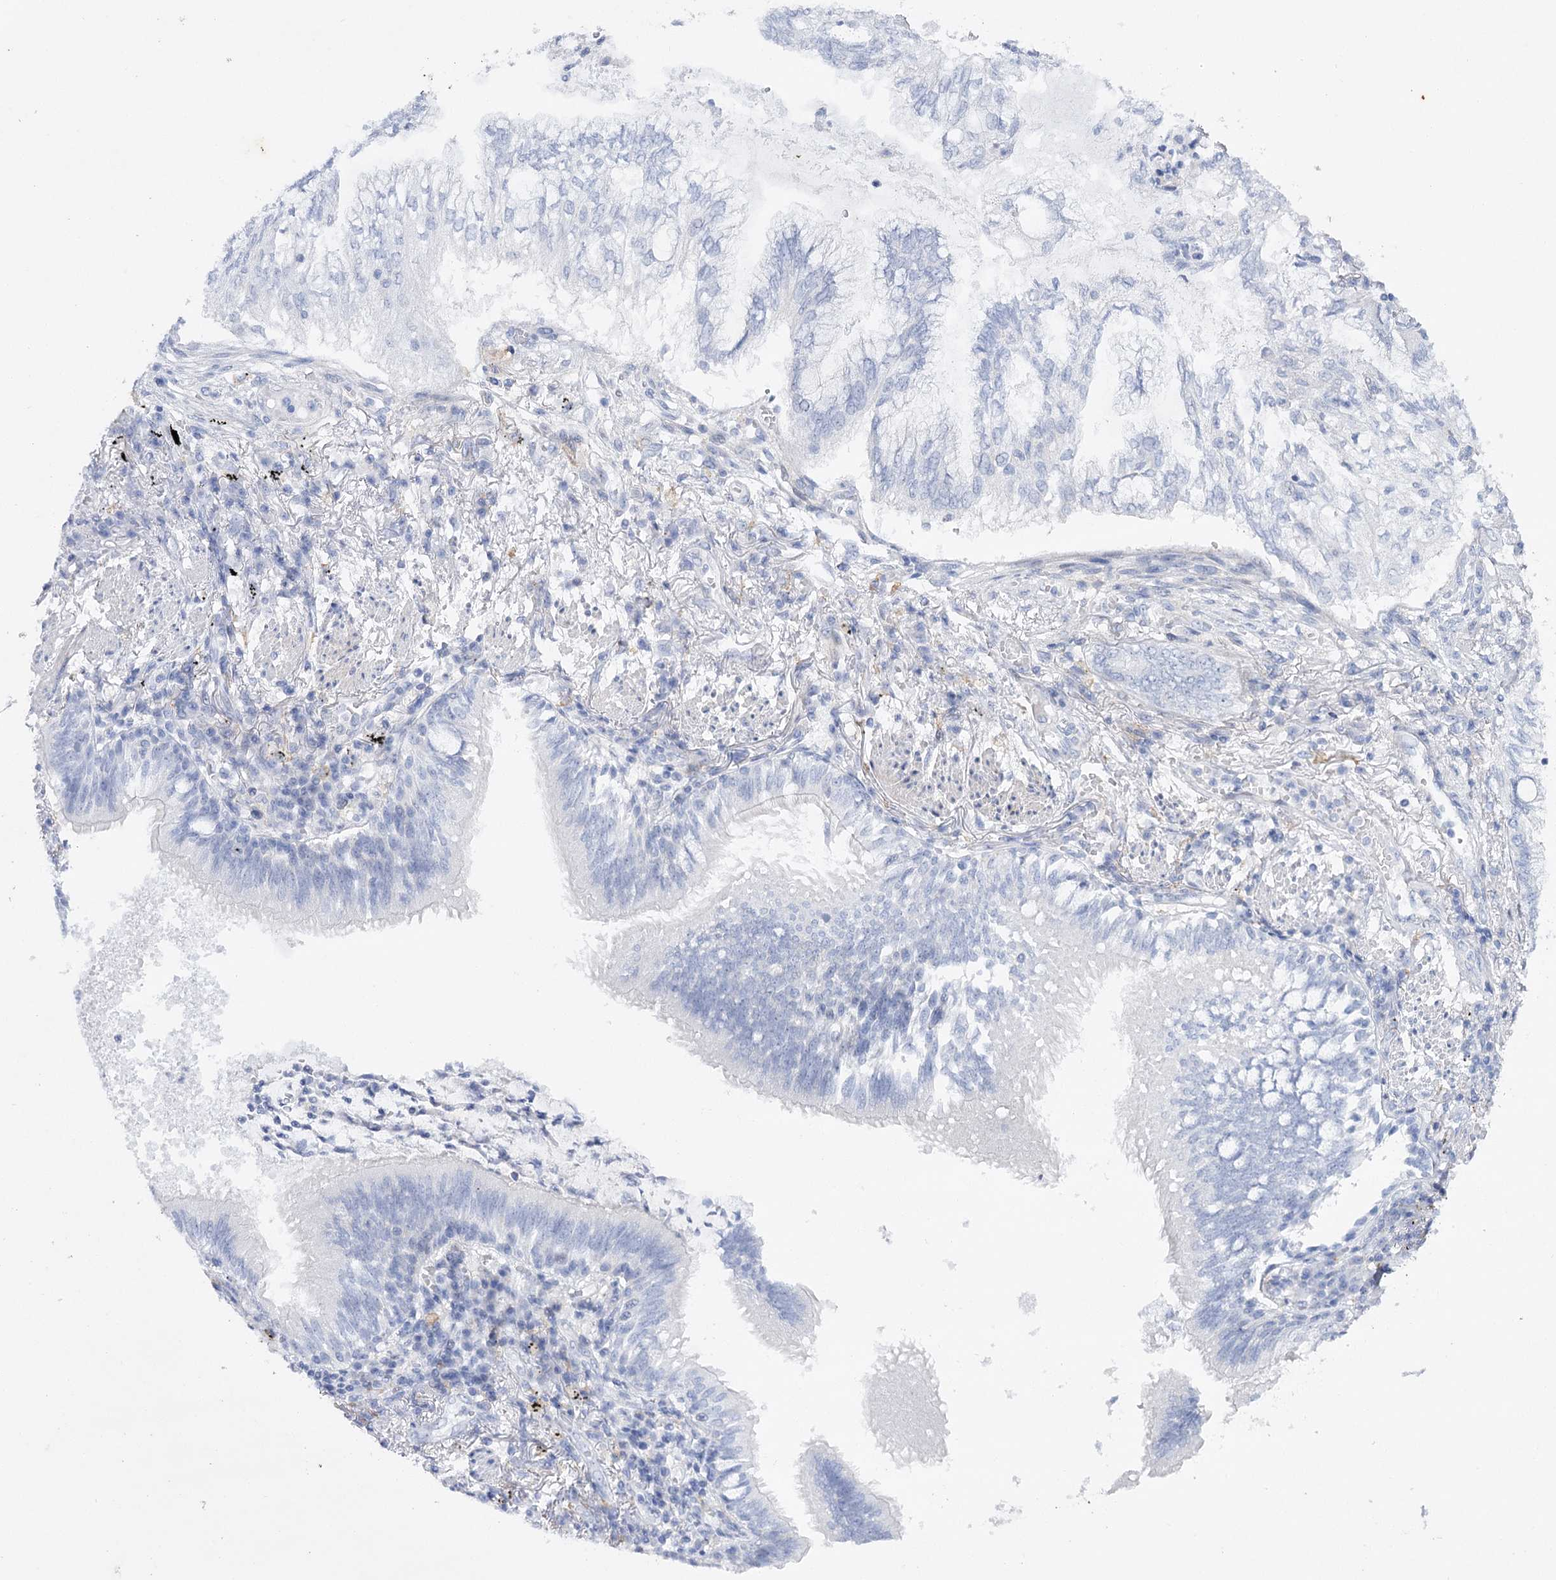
{"staining": {"intensity": "negative", "quantity": "none", "location": "none"}, "tissue": "lung cancer", "cell_type": "Tumor cells", "image_type": "cancer", "snomed": [{"axis": "morphology", "description": "Adenocarcinoma, NOS"}, {"axis": "topography", "description": "Lung"}], "caption": "This image is of adenocarcinoma (lung) stained with immunohistochemistry (IHC) to label a protein in brown with the nuclei are counter-stained blue. There is no staining in tumor cells.", "gene": "OBSL1", "patient": {"sex": "female", "age": 70}}